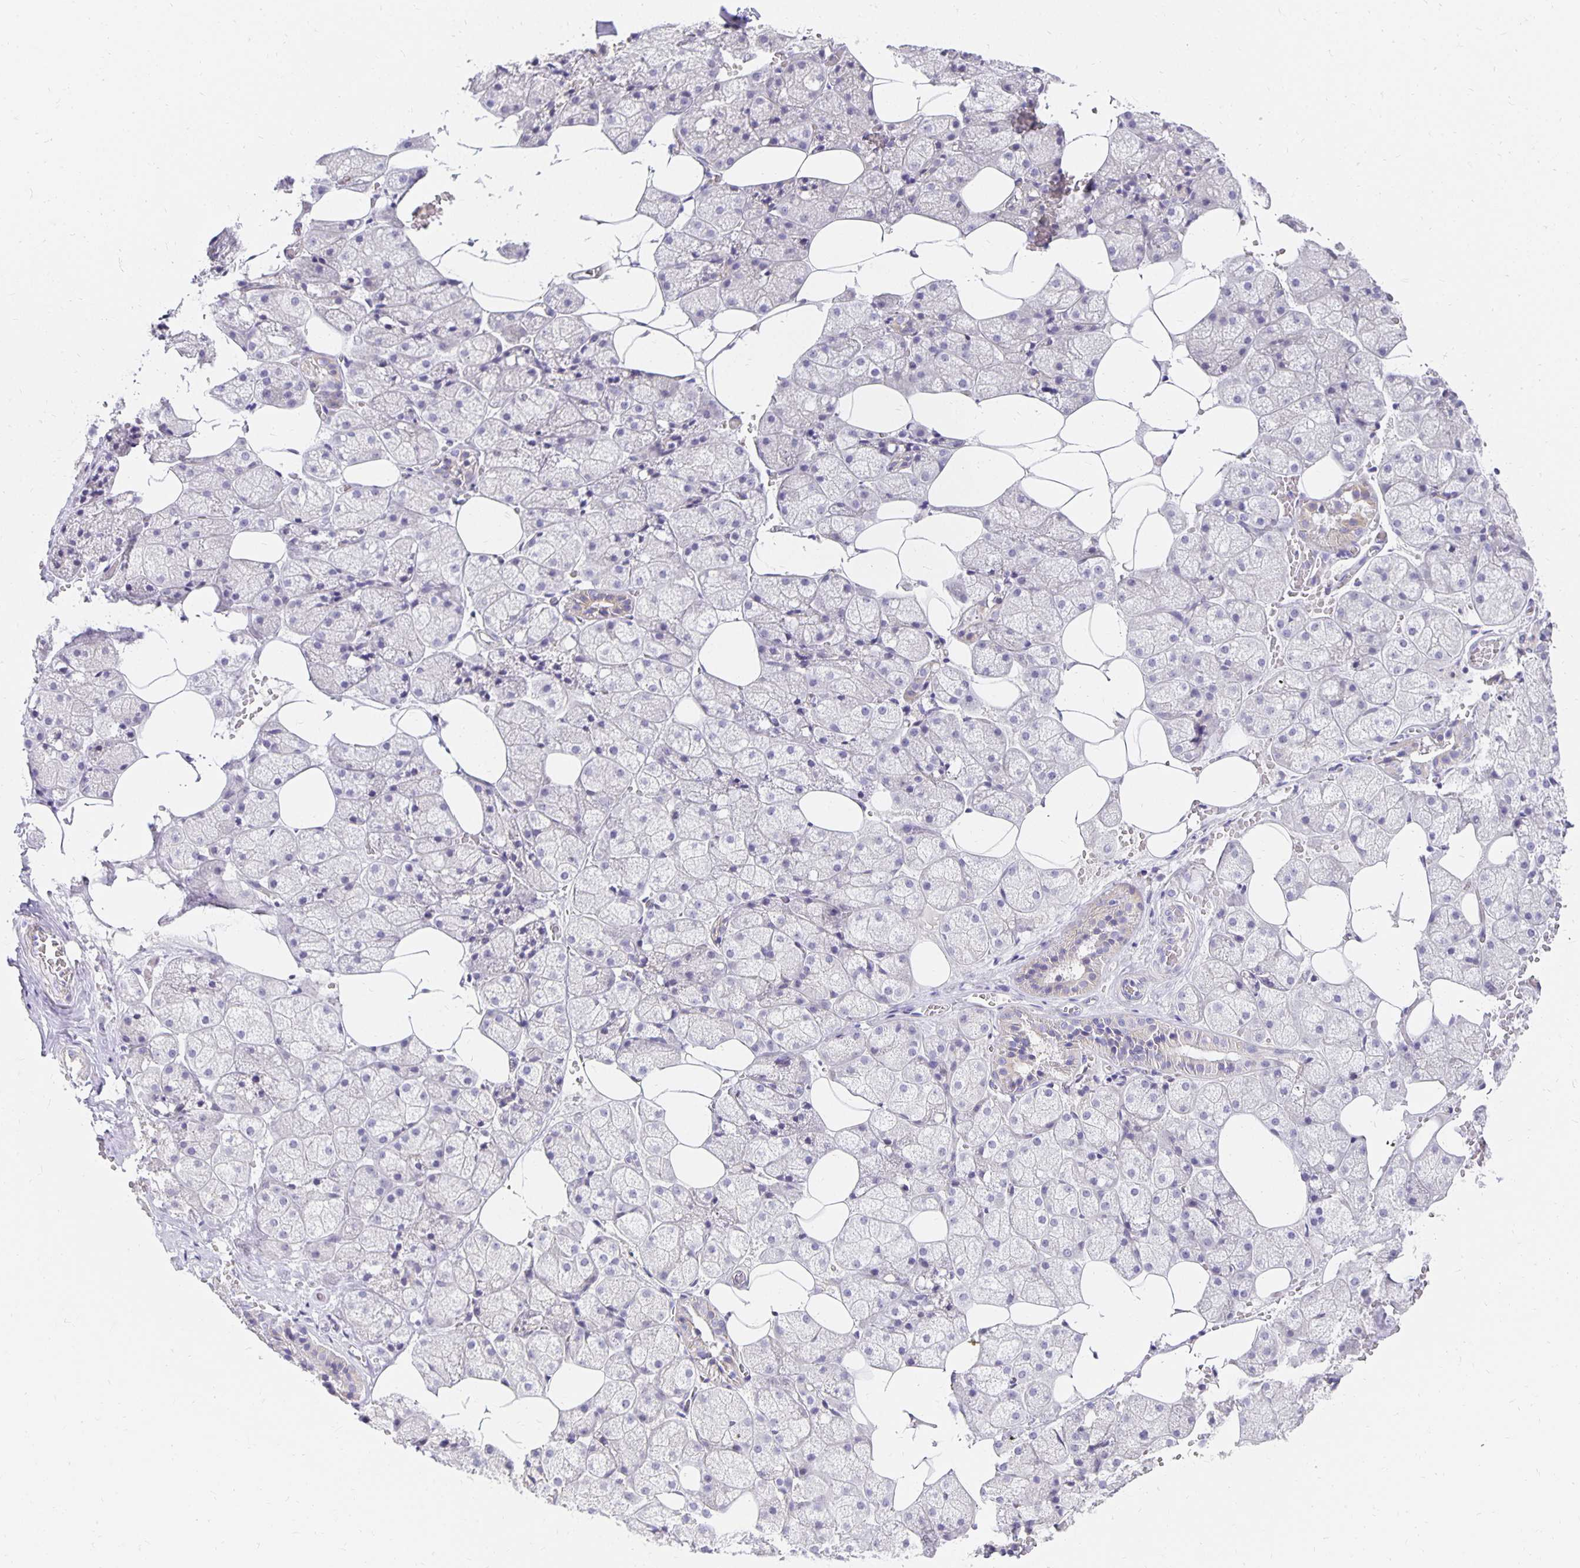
{"staining": {"intensity": "moderate", "quantity": "<25%", "location": "cytoplasmic/membranous"}, "tissue": "salivary gland", "cell_type": "Glandular cells", "image_type": "normal", "snomed": [{"axis": "morphology", "description": "Normal tissue, NOS"}, {"axis": "topography", "description": "Salivary gland"}, {"axis": "topography", "description": "Peripheral nerve tissue"}], "caption": "Unremarkable salivary gland was stained to show a protein in brown. There is low levels of moderate cytoplasmic/membranous expression in approximately <25% of glandular cells. The staining was performed using DAB to visualize the protein expression in brown, while the nuclei were stained in blue with hematoxylin (Magnification: 20x).", "gene": "PLOD1", "patient": {"sex": "male", "age": 38}}